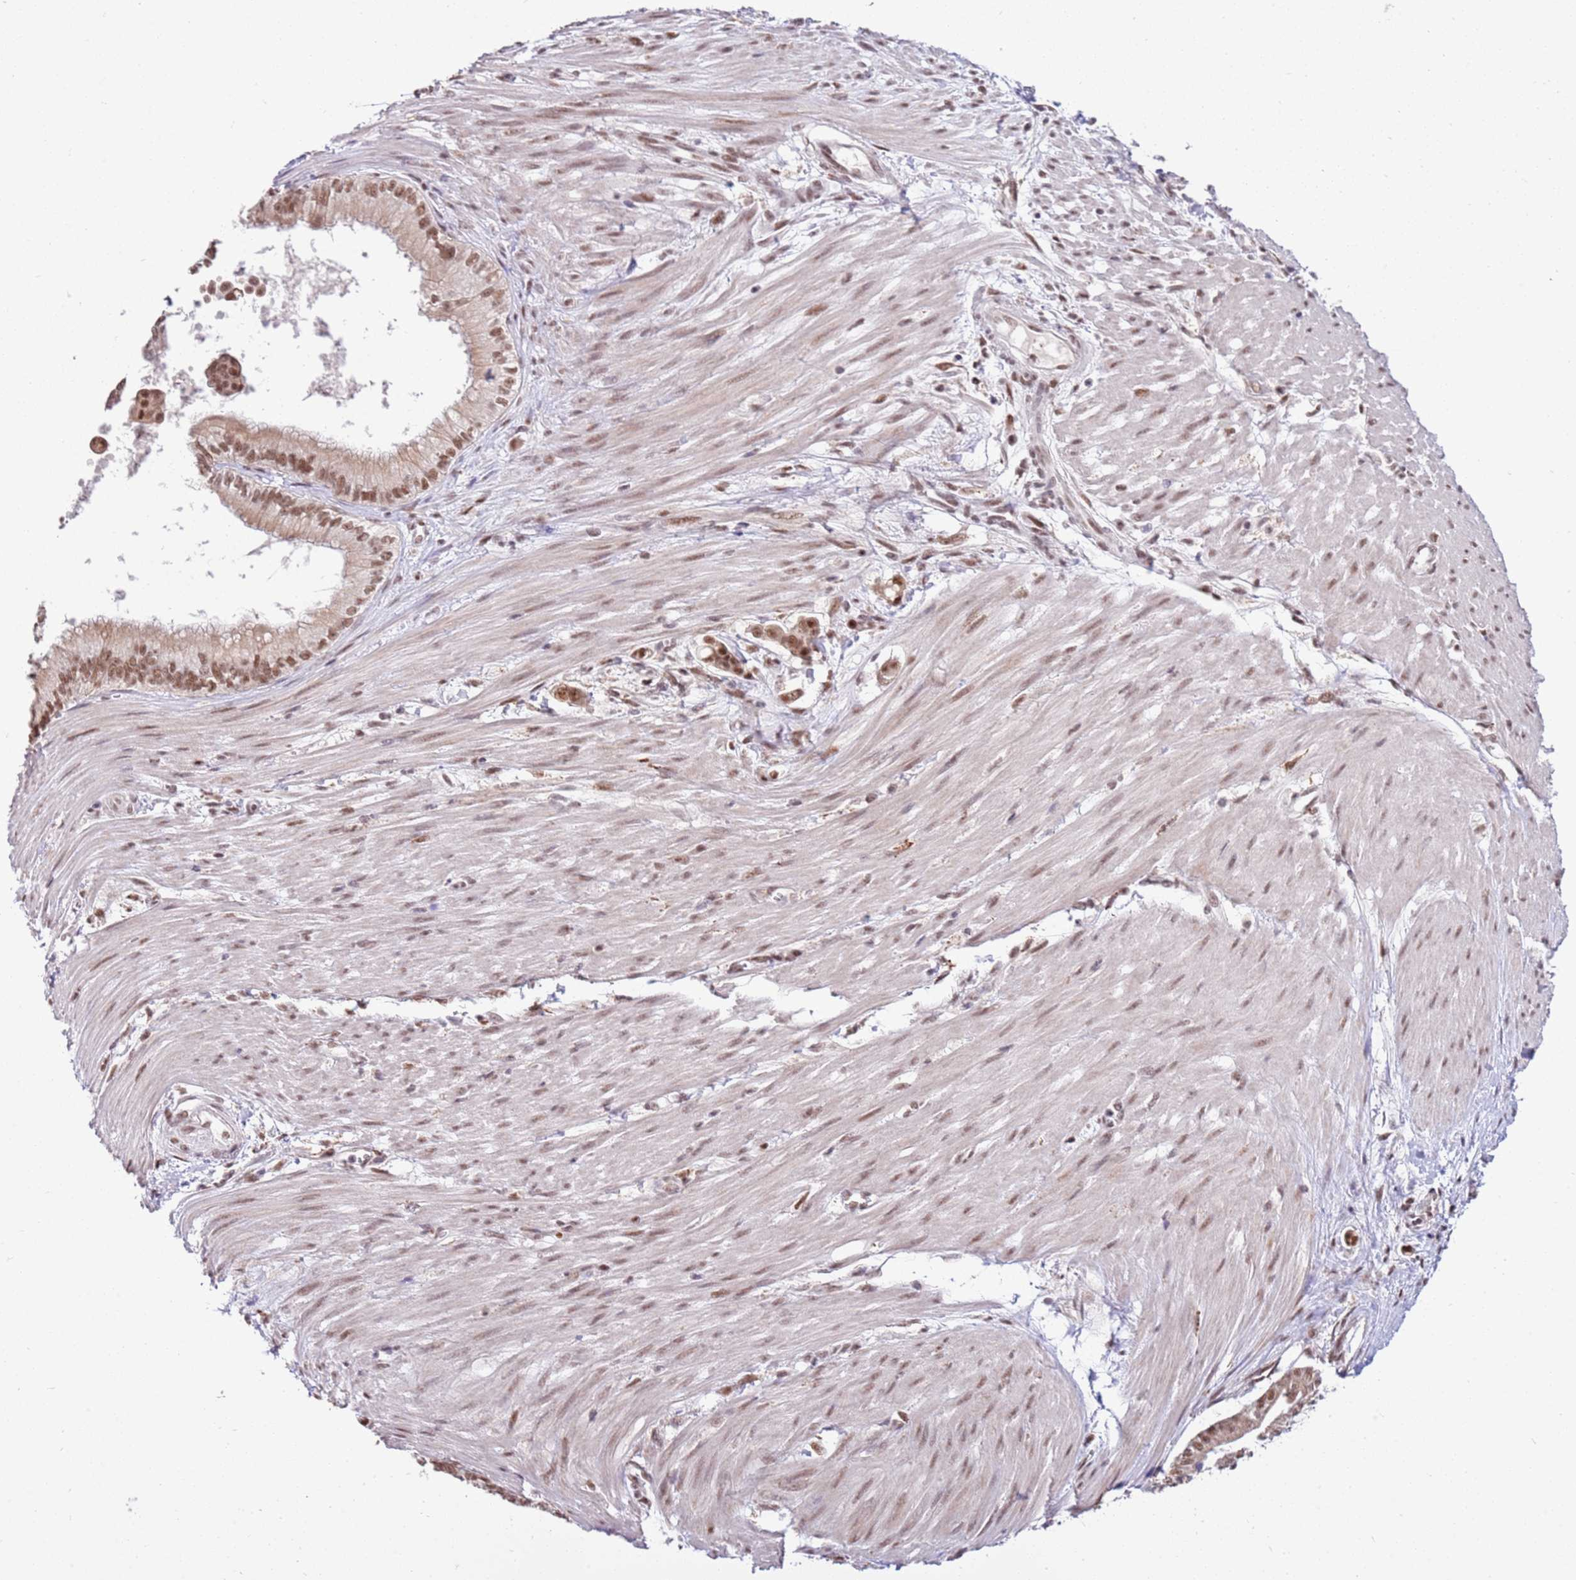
{"staining": {"intensity": "moderate", "quantity": ">75%", "location": "nuclear"}, "tissue": "pancreatic cancer", "cell_type": "Tumor cells", "image_type": "cancer", "snomed": [{"axis": "morphology", "description": "Adenocarcinoma, NOS"}, {"axis": "topography", "description": "Pancreas"}], "caption": "Moderate nuclear expression is seen in about >75% of tumor cells in adenocarcinoma (pancreatic). The protein is shown in brown color, while the nuclei are stained blue.", "gene": "AKAP8L", "patient": {"sex": "male", "age": 71}}